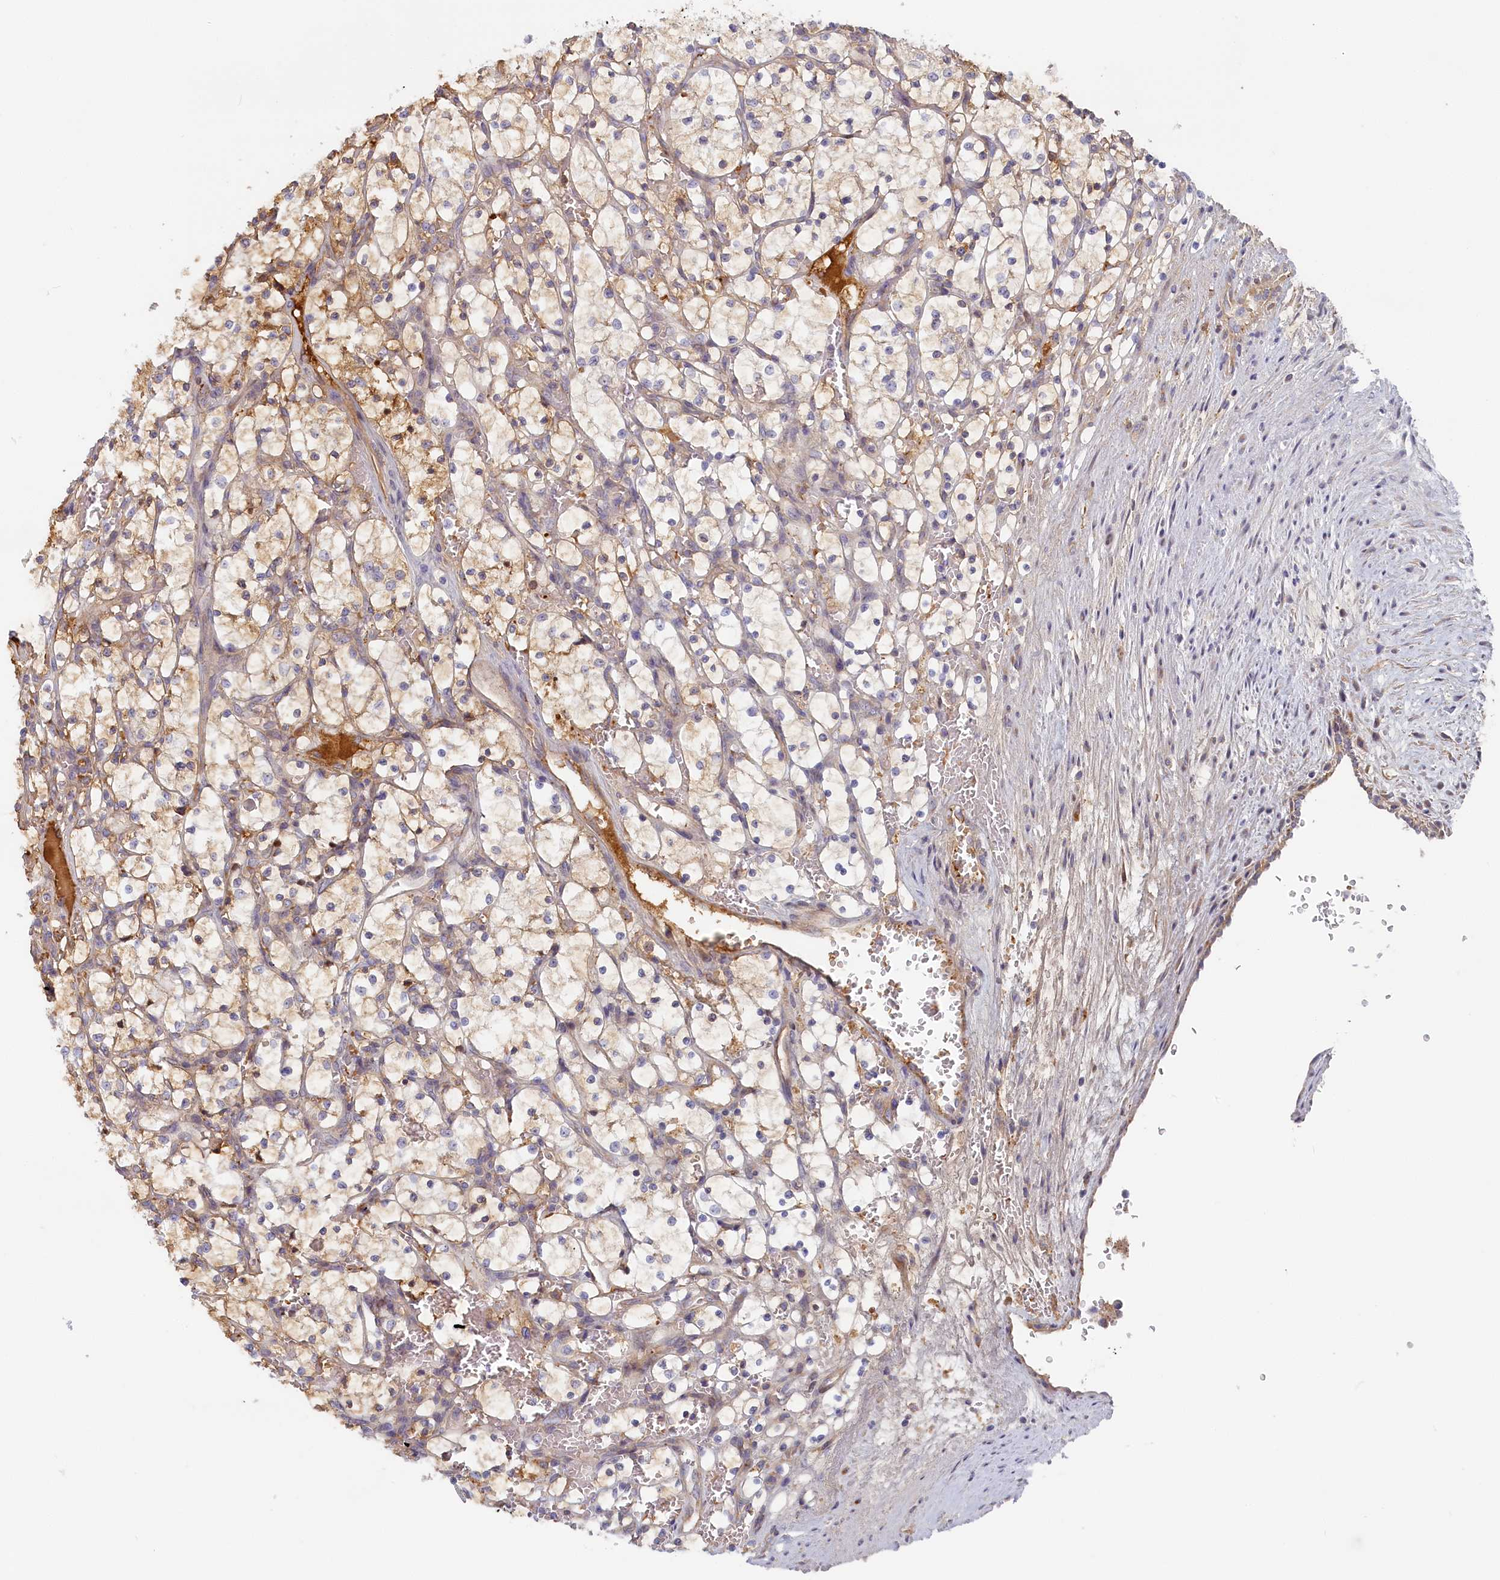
{"staining": {"intensity": "weak", "quantity": "<25%", "location": "cytoplasmic/membranous"}, "tissue": "renal cancer", "cell_type": "Tumor cells", "image_type": "cancer", "snomed": [{"axis": "morphology", "description": "Adenocarcinoma, NOS"}, {"axis": "topography", "description": "Kidney"}], "caption": "DAB immunohistochemical staining of human renal adenocarcinoma exhibits no significant positivity in tumor cells.", "gene": "STX16", "patient": {"sex": "female", "age": 69}}